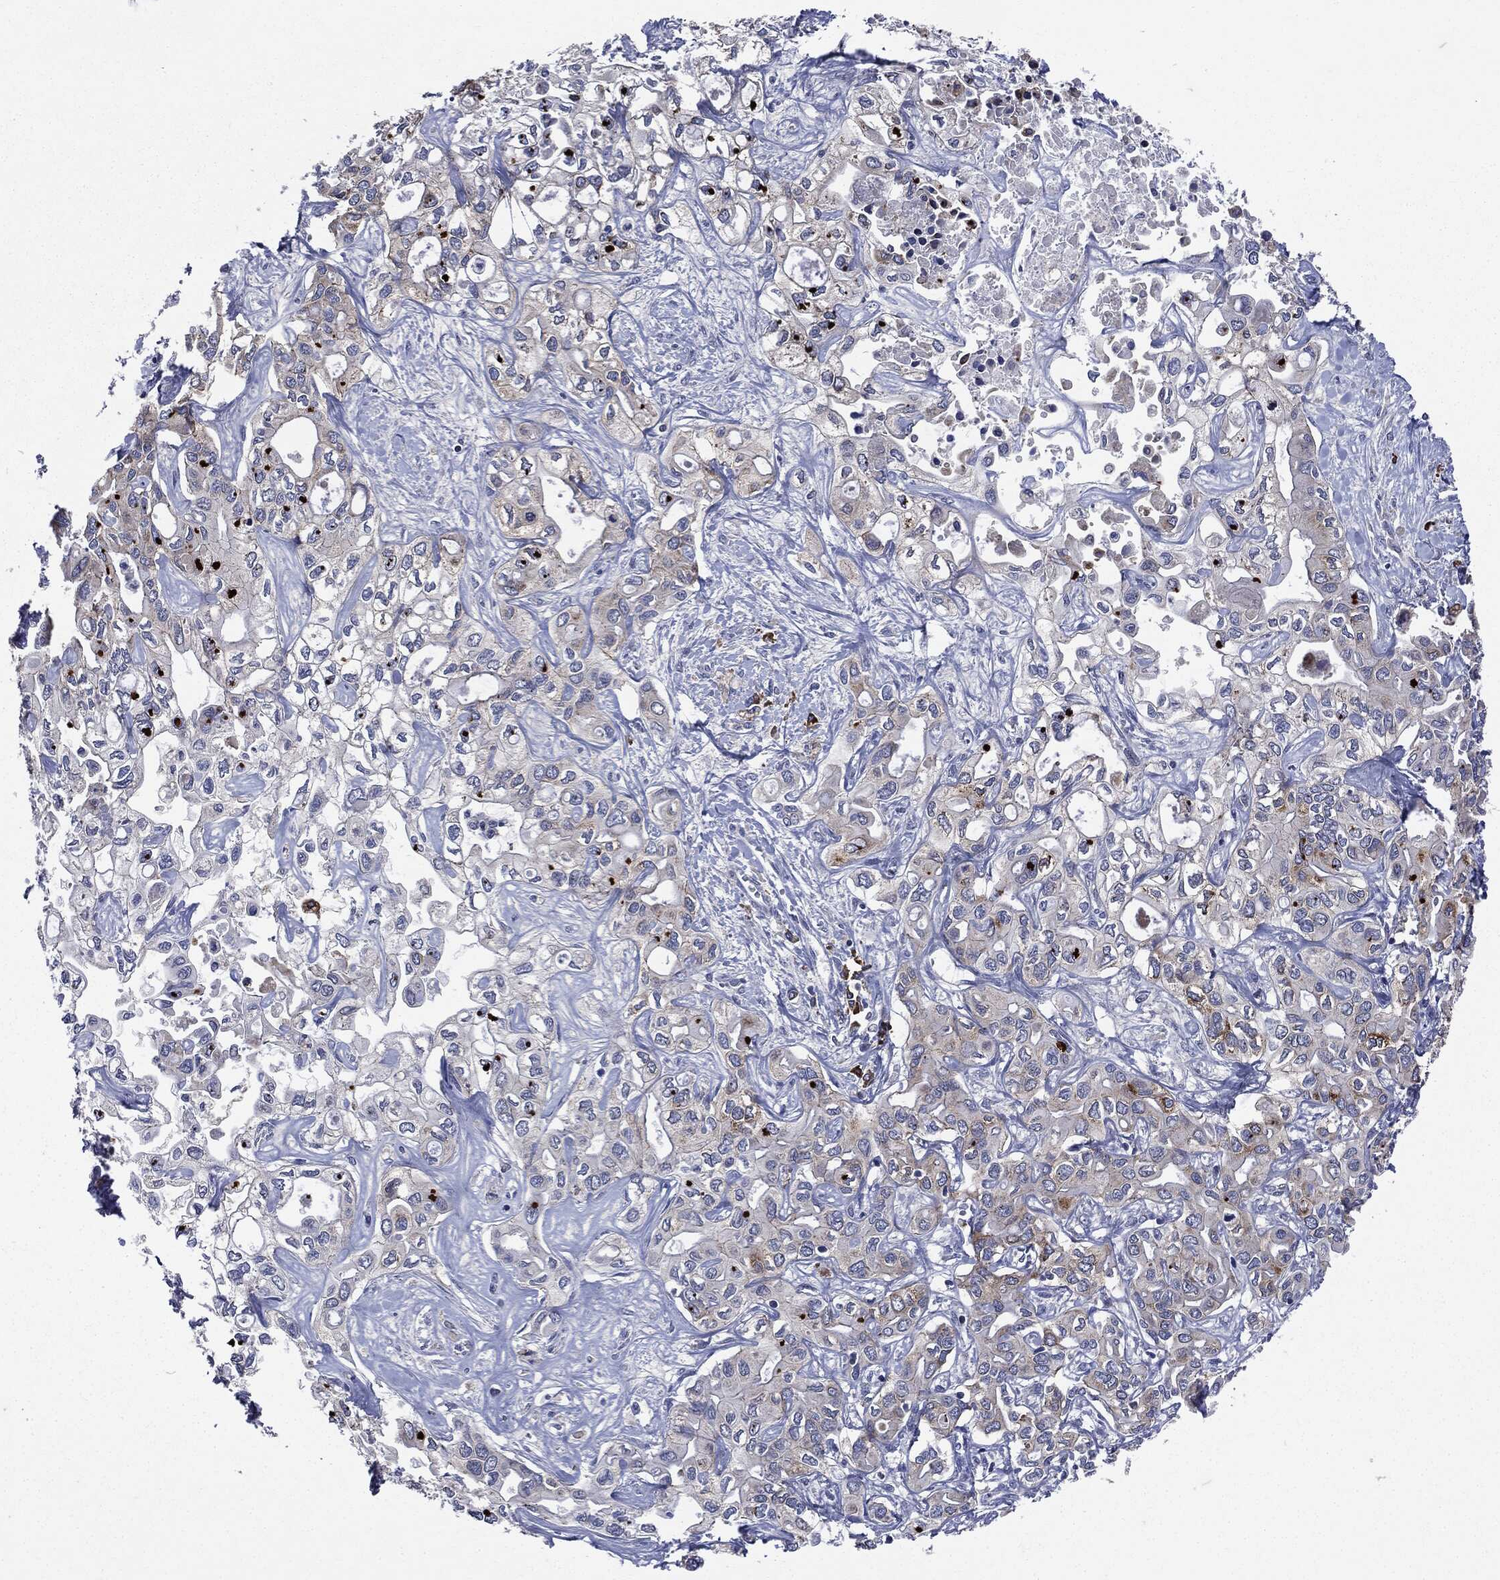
{"staining": {"intensity": "moderate", "quantity": "<25%", "location": "cytoplasmic/membranous"}, "tissue": "liver cancer", "cell_type": "Tumor cells", "image_type": "cancer", "snomed": [{"axis": "morphology", "description": "Cholangiocarcinoma"}, {"axis": "topography", "description": "Liver"}], "caption": "Liver cancer was stained to show a protein in brown. There is low levels of moderate cytoplasmic/membranous staining in about <25% of tumor cells.", "gene": "PTGS2", "patient": {"sex": "female", "age": 64}}